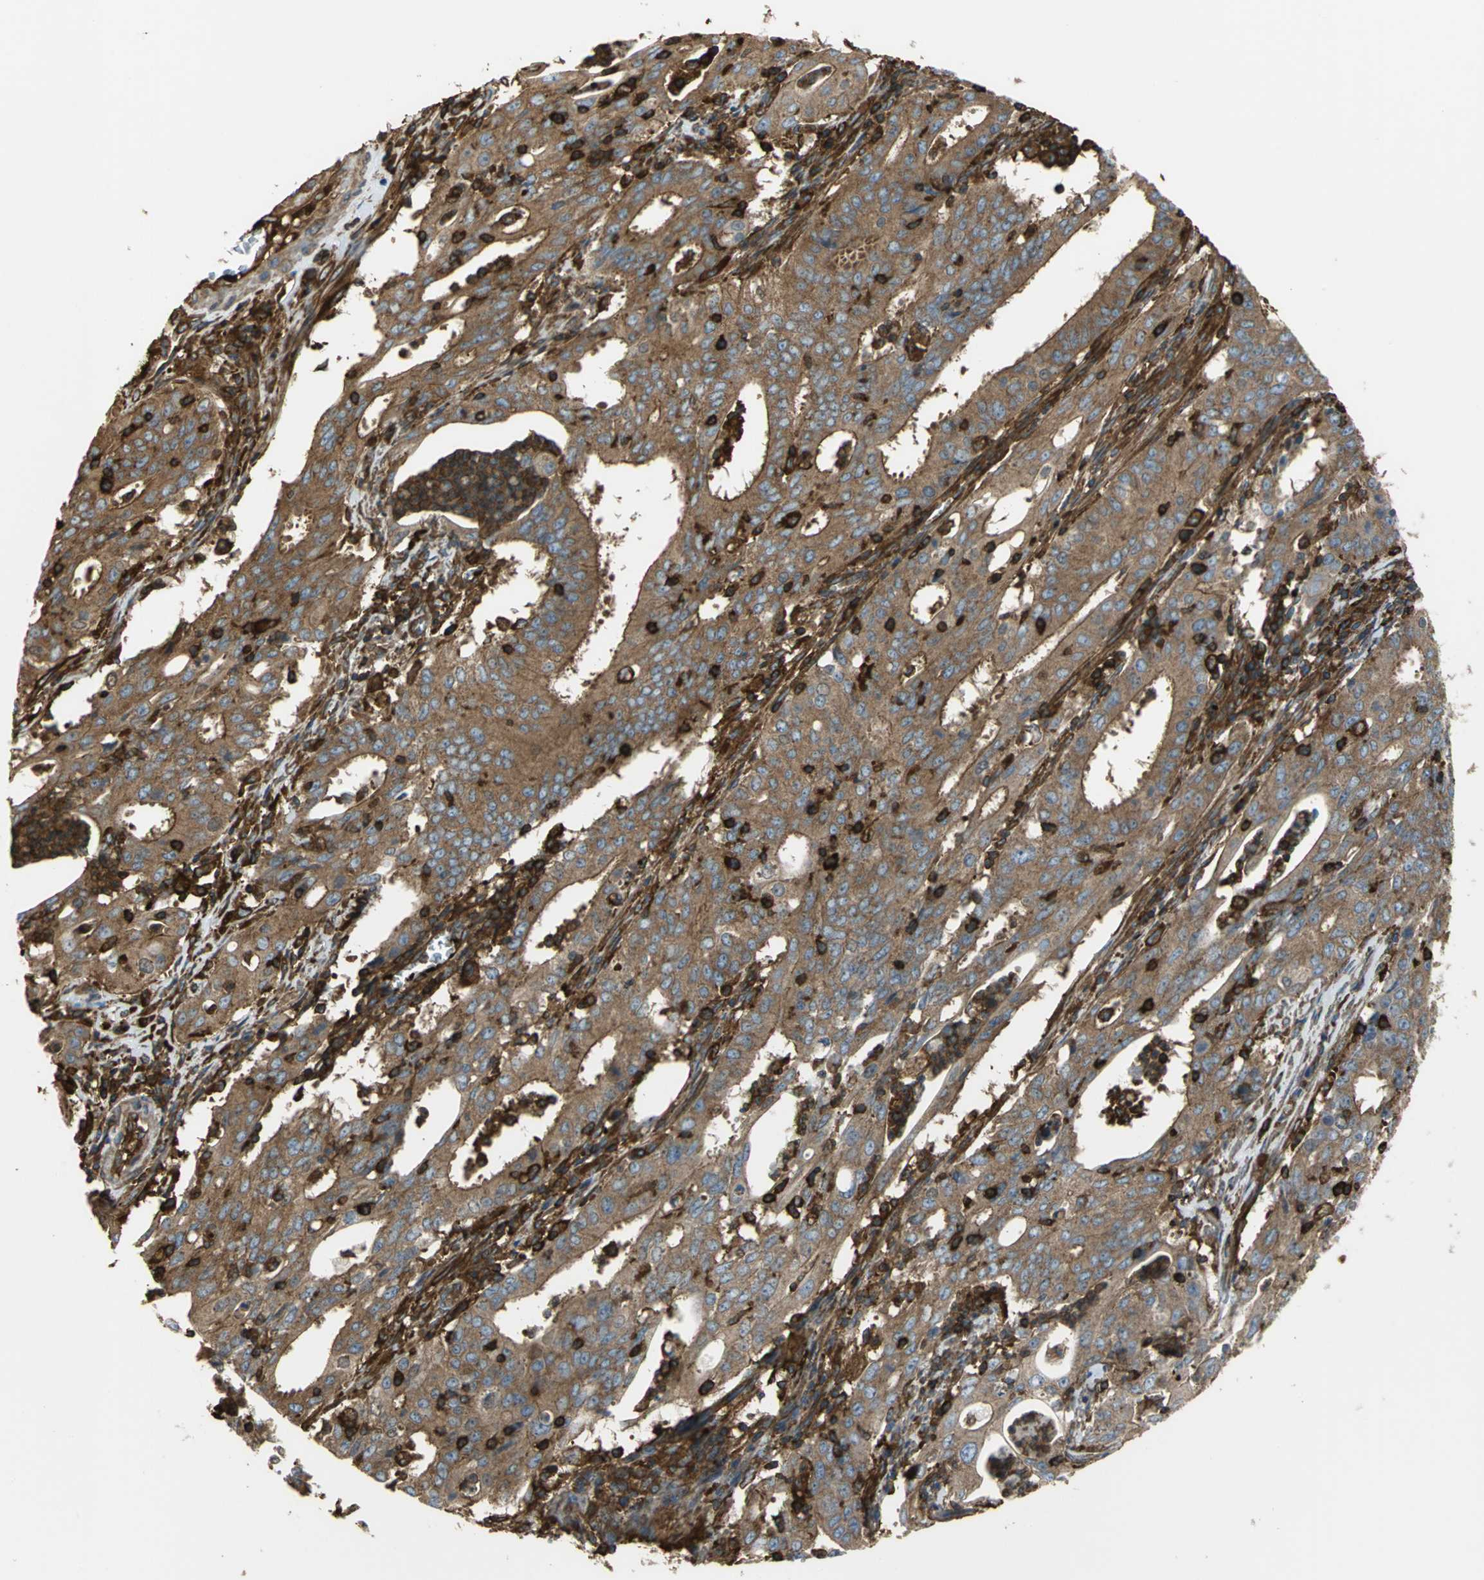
{"staining": {"intensity": "moderate", "quantity": ">75%", "location": "cytoplasmic/membranous"}, "tissue": "cervical cancer", "cell_type": "Tumor cells", "image_type": "cancer", "snomed": [{"axis": "morphology", "description": "Adenocarcinoma, NOS"}, {"axis": "topography", "description": "Cervix"}], "caption": "The immunohistochemical stain labels moderate cytoplasmic/membranous positivity in tumor cells of cervical cancer (adenocarcinoma) tissue. The staining was performed using DAB (3,3'-diaminobenzidine), with brown indicating positive protein expression. Nuclei are stained blue with hematoxylin.", "gene": "TLN1", "patient": {"sex": "female", "age": 44}}